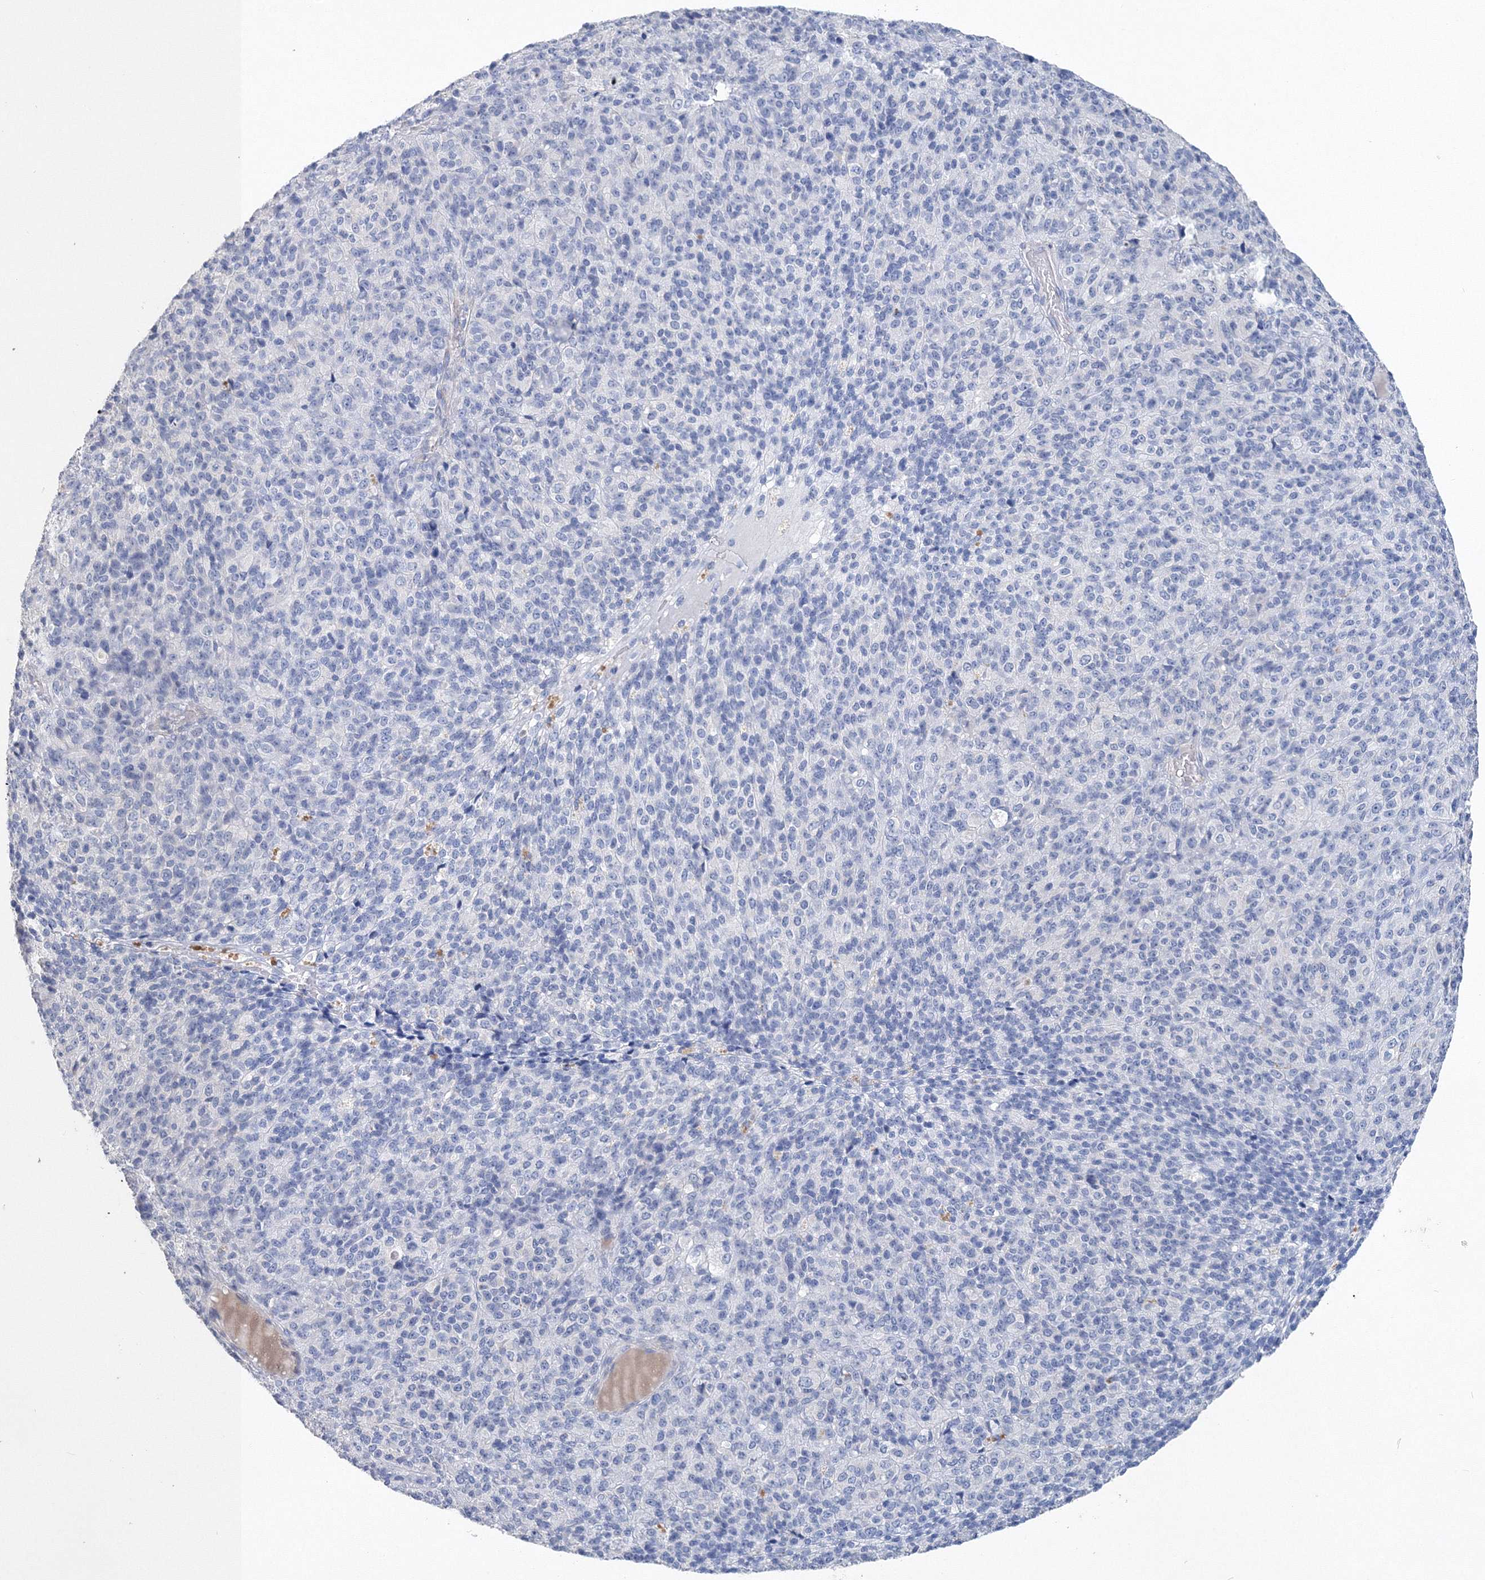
{"staining": {"intensity": "negative", "quantity": "none", "location": "none"}, "tissue": "melanoma", "cell_type": "Tumor cells", "image_type": "cancer", "snomed": [{"axis": "morphology", "description": "Malignant melanoma, Metastatic site"}, {"axis": "topography", "description": "Brain"}], "caption": "Tumor cells show no significant protein staining in melanoma.", "gene": "OSBPL6", "patient": {"sex": "female", "age": 56}}